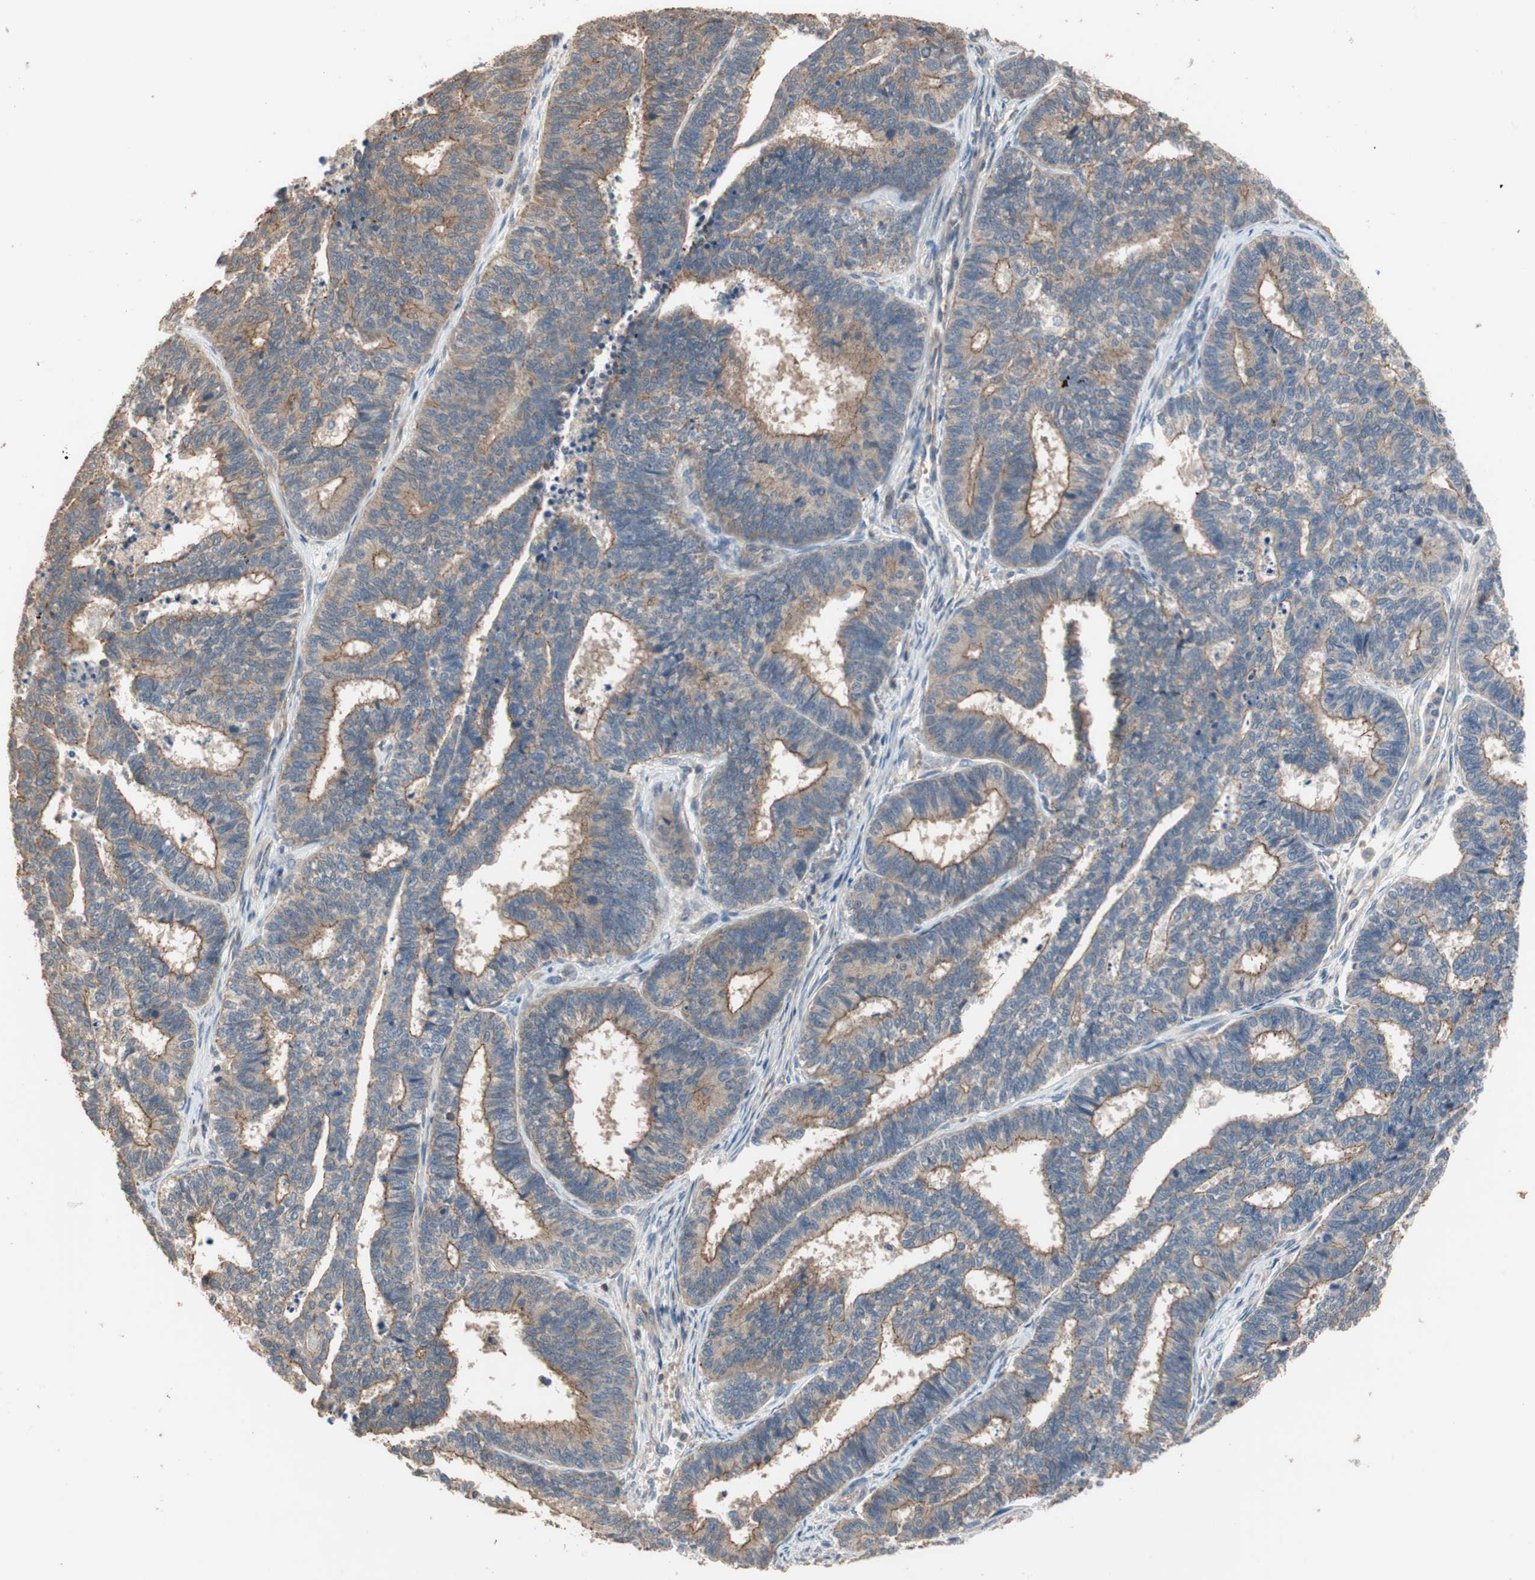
{"staining": {"intensity": "moderate", "quantity": ">75%", "location": "cytoplasmic/membranous"}, "tissue": "endometrial cancer", "cell_type": "Tumor cells", "image_type": "cancer", "snomed": [{"axis": "morphology", "description": "Adenocarcinoma, NOS"}, {"axis": "topography", "description": "Endometrium"}], "caption": "A brown stain shows moderate cytoplasmic/membranous positivity of a protein in endometrial cancer (adenocarcinoma) tumor cells.", "gene": "MAP4K2", "patient": {"sex": "female", "age": 70}}